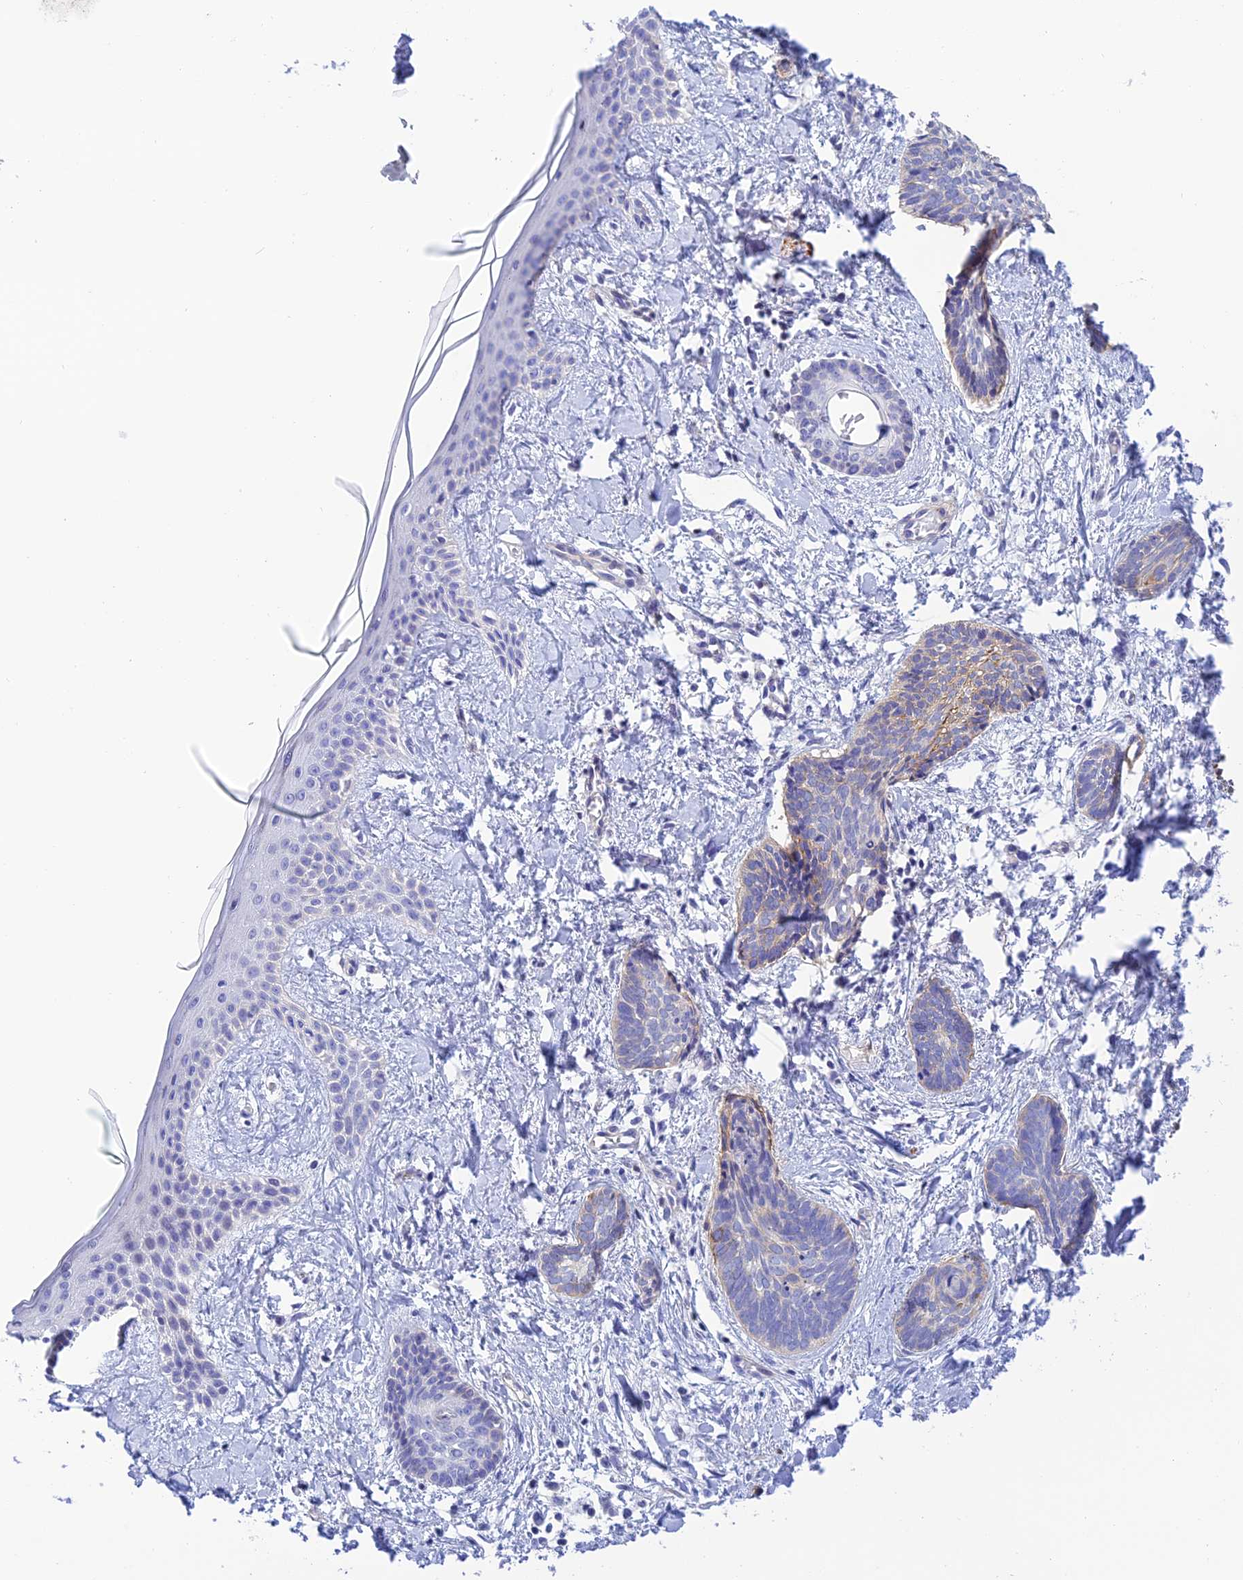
{"staining": {"intensity": "moderate", "quantity": "<25%", "location": "cytoplasmic/membranous"}, "tissue": "skin cancer", "cell_type": "Tumor cells", "image_type": "cancer", "snomed": [{"axis": "morphology", "description": "Basal cell carcinoma"}, {"axis": "topography", "description": "Skin"}], "caption": "Brown immunohistochemical staining in human skin cancer (basal cell carcinoma) shows moderate cytoplasmic/membranous expression in about <25% of tumor cells.", "gene": "ZDHHC16", "patient": {"sex": "female", "age": 81}}